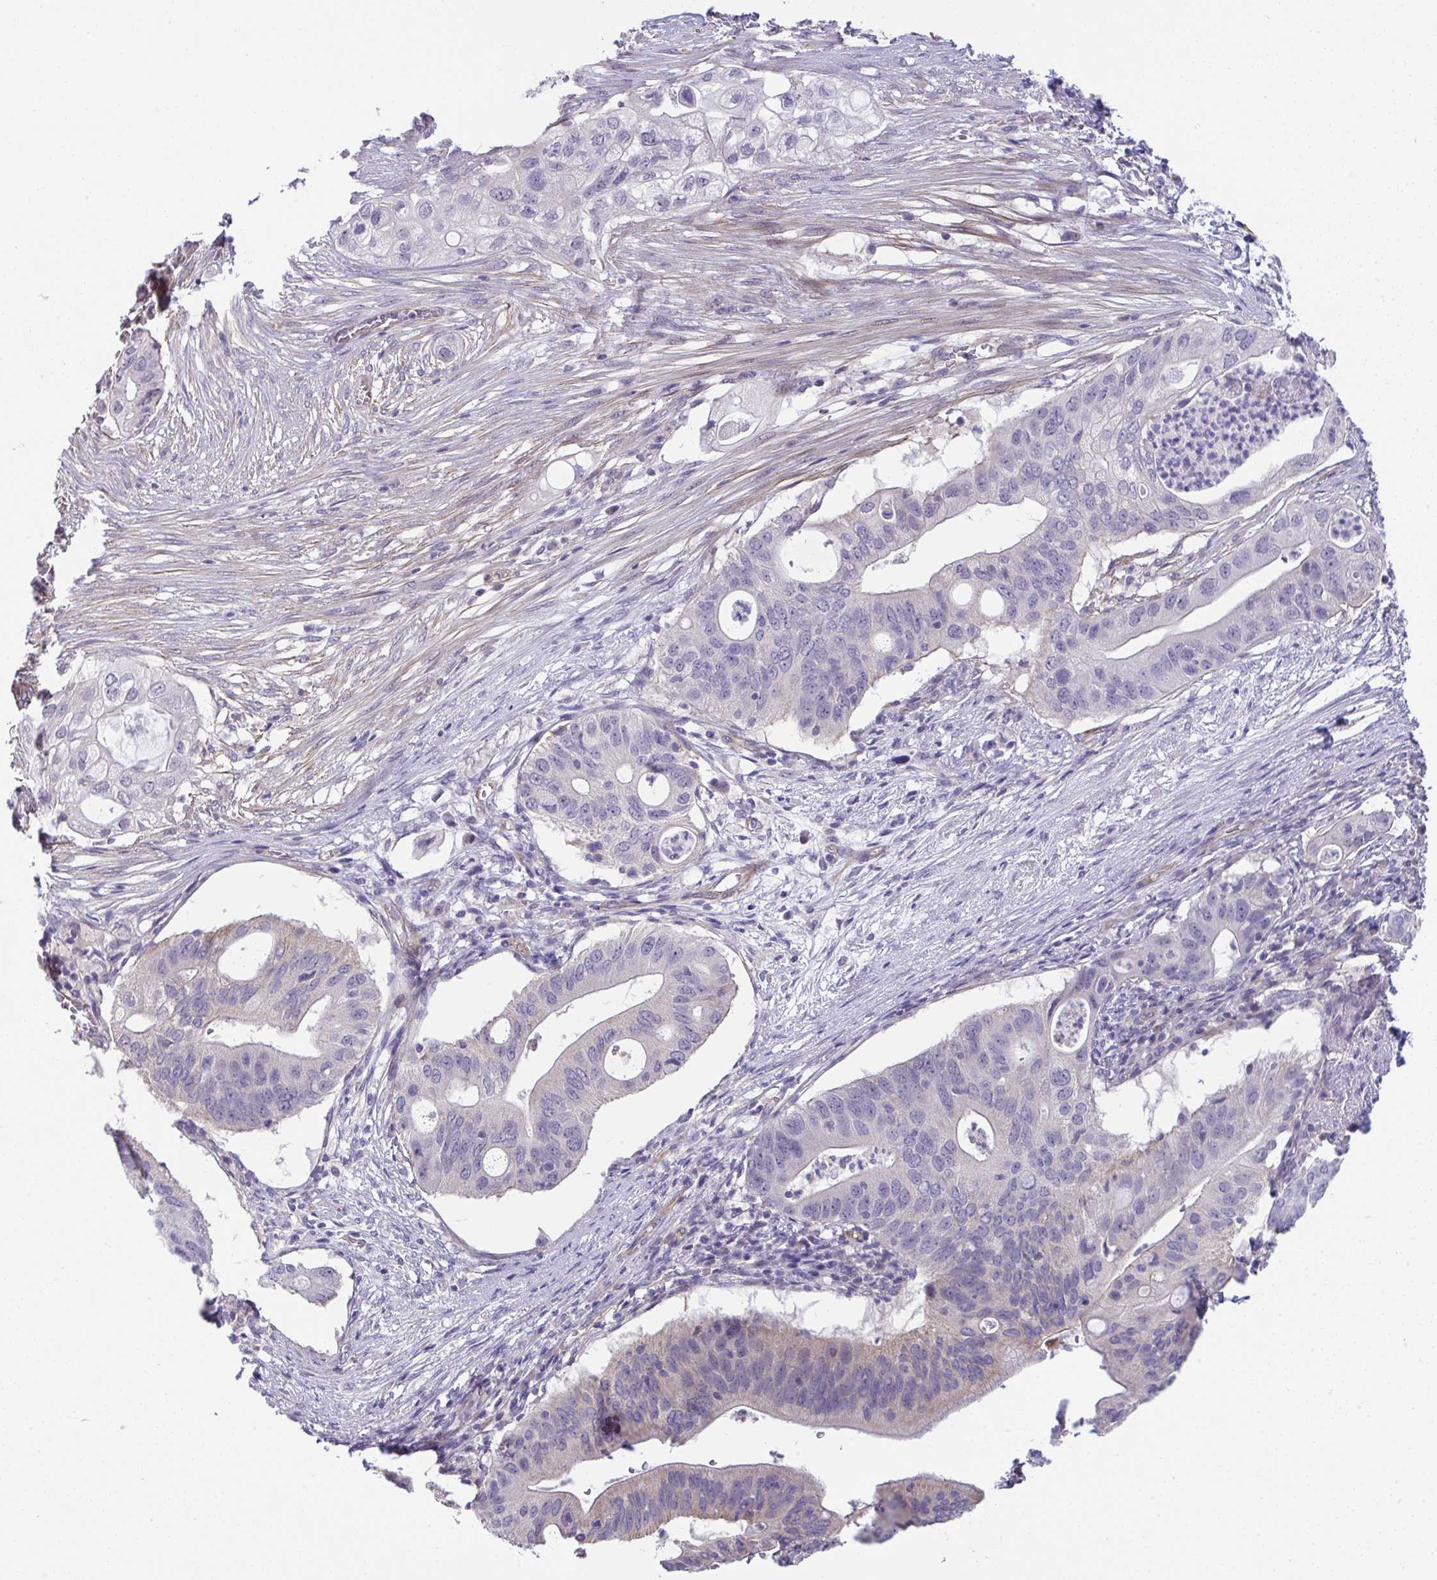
{"staining": {"intensity": "negative", "quantity": "none", "location": "none"}, "tissue": "pancreatic cancer", "cell_type": "Tumor cells", "image_type": "cancer", "snomed": [{"axis": "morphology", "description": "Adenocarcinoma, NOS"}, {"axis": "topography", "description": "Pancreas"}], "caption": "Pancreatic cancer (adenocarcinoma) stained for a protein using immunohistochemistry (IHC) exhibits no positivity tumor cells.", "gene": "MYL12A", "patient": {"sex": "female", "age": 72}}